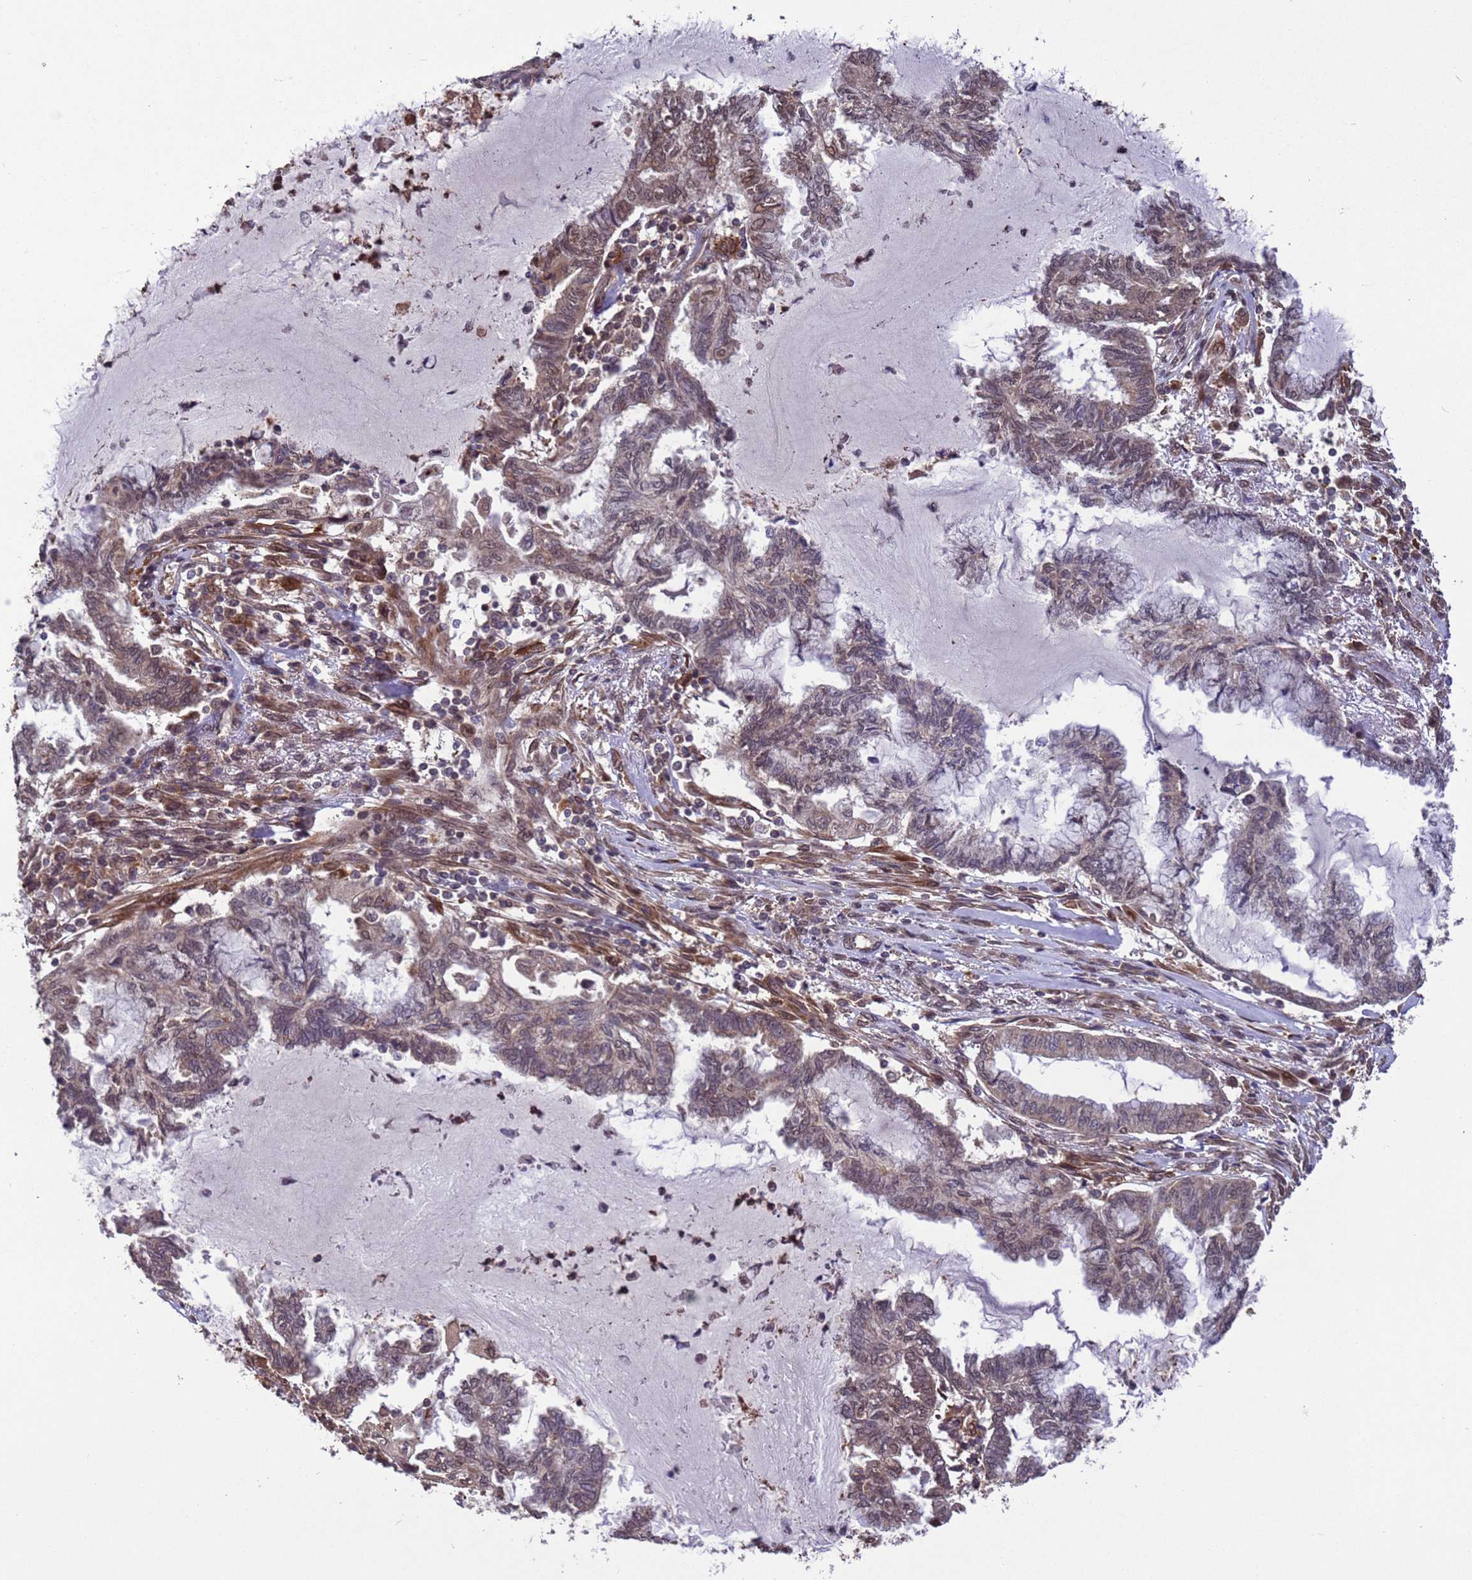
{"staining": {"intensity": "weak", "quantity": ">75%", "location": "cytoplasmic/membranous,nuclear"}, "tissue": "endometrial cancer", "cell_type": "Tumor cells", "image_type": "cancer", "snomed": [{"axis": "morphology", "description": "Adenocarcinoma, NOS"}, {"axis": "topography", "description": "Endometrium"}], "caption": "A photomicrograph of human endometrial cancer (adenocarcinoma) stained for a protein shows weak cytoplasmic/membranous and nuclear brown staining in tumor cells.", "gene": "VSTM4", "patient": {"sex": "female", "age": 86}}